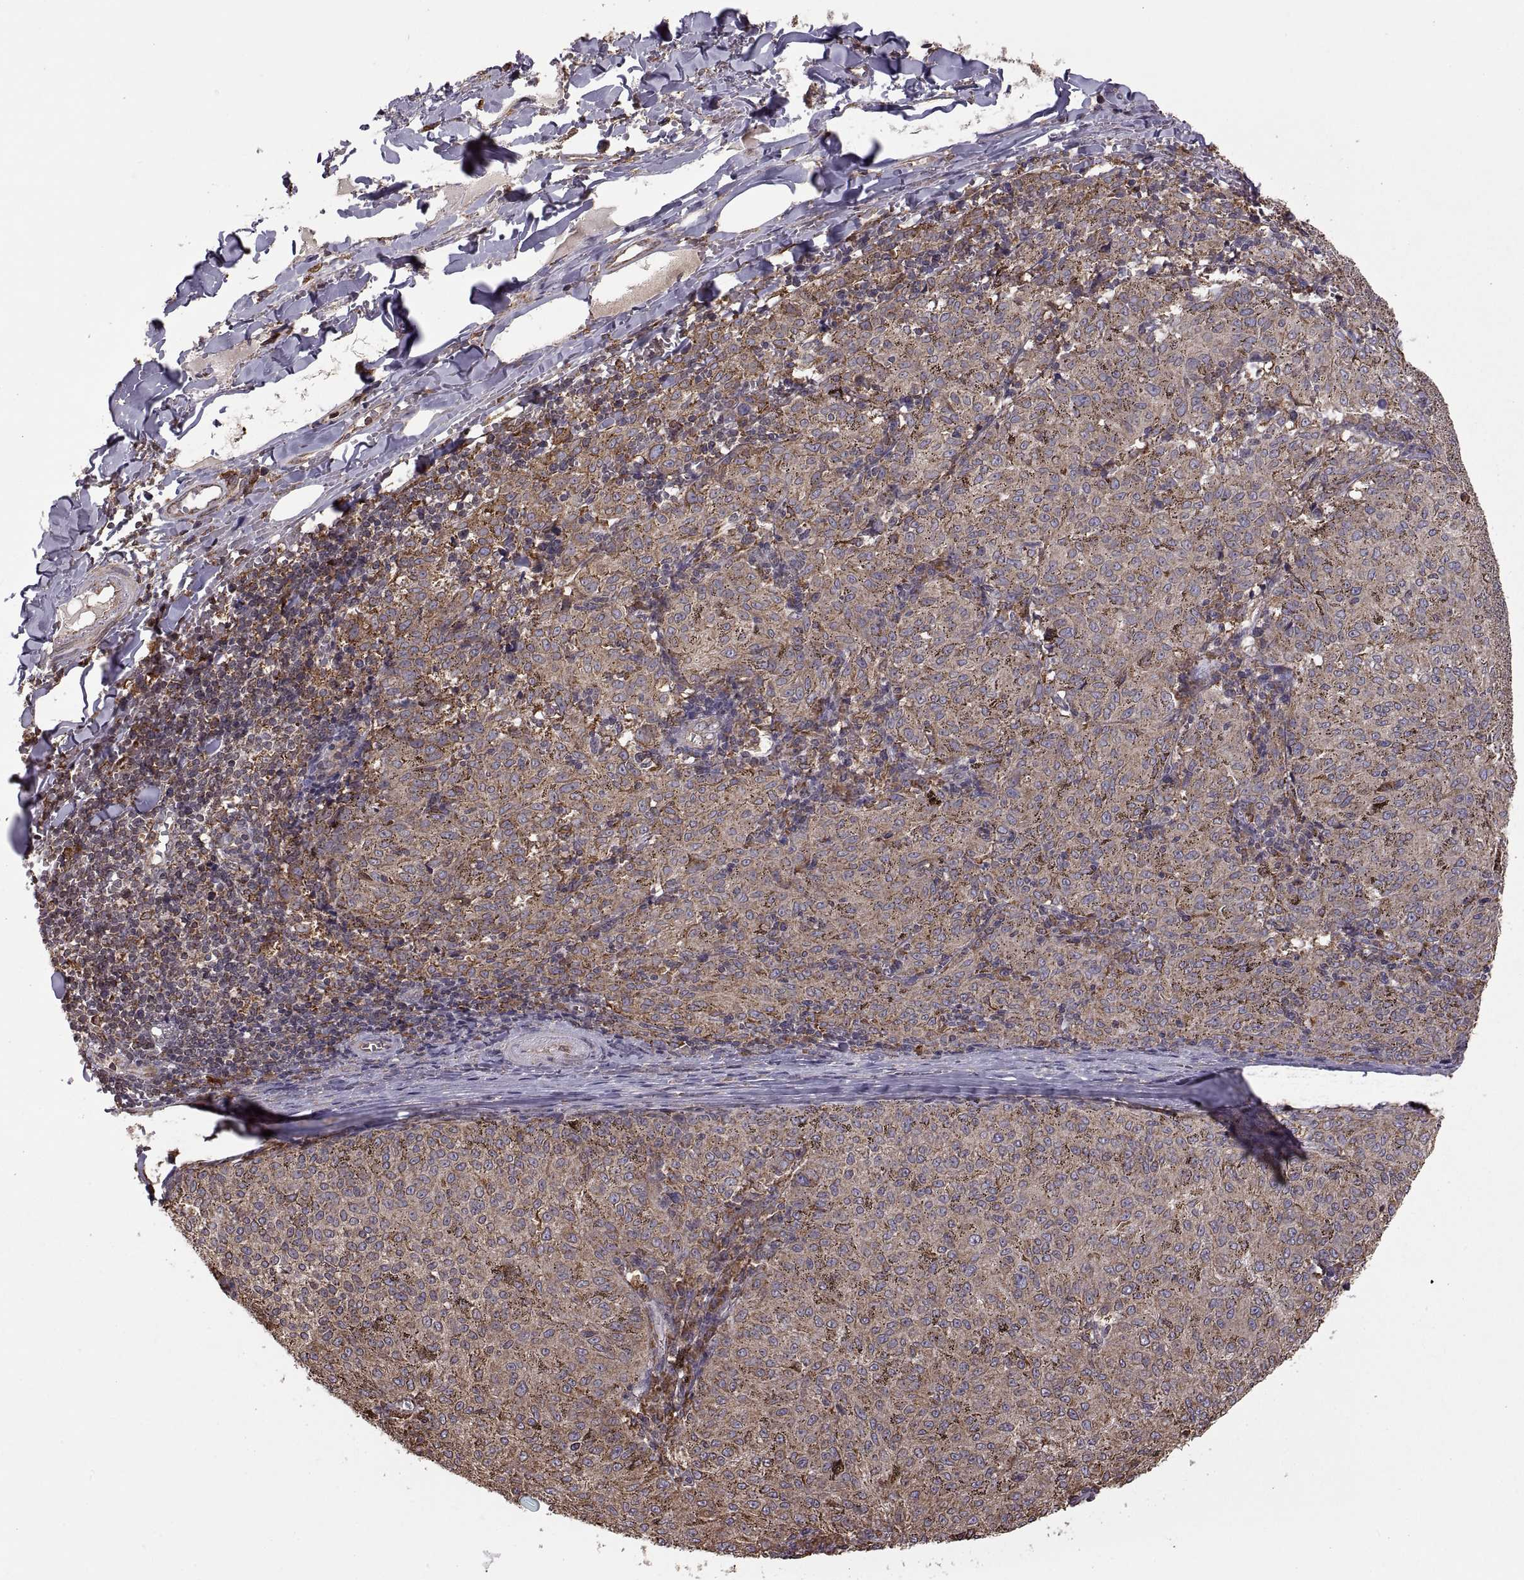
{"staining": {"intensity": "weak", "quantity": "<25%", "location": "cytoplasmic/membranous"}, "tissue": "melanoma", "cell_type": "Tumor cells", "image_type": "cancer", "snomed": [{"axis": "morphology", "description": "Malignant melanoma, NOS"}, {"axis": "topography", "description": "Skin"}], "caption": "Immunohistochemistry (IHC) image of malignant melanoma stained for a protein (brown), which shows no staining in tumor cells.", "gene": "PDIA3", "patient": {"sex": "female", "age": 72}}